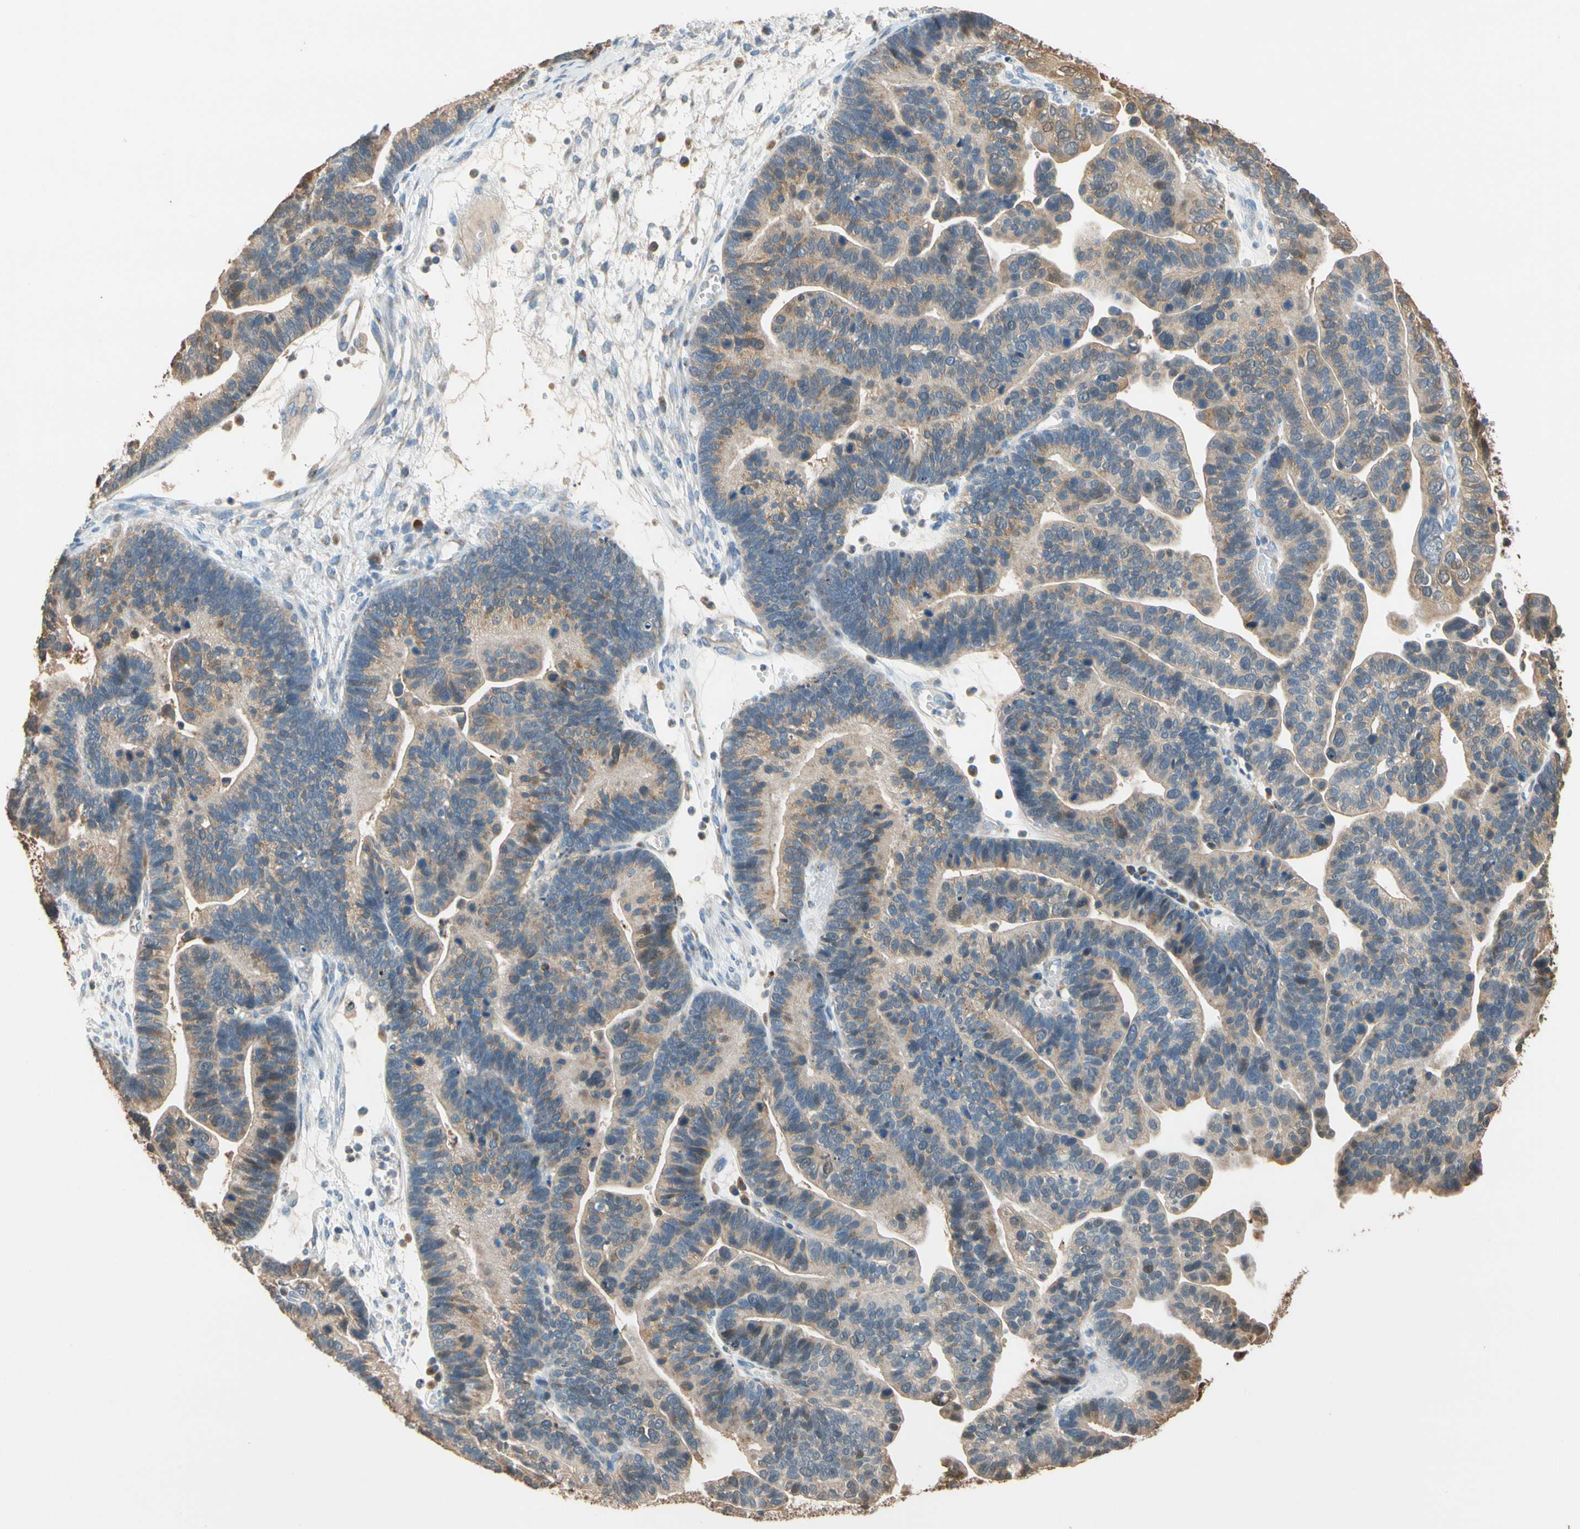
{"staining": {"intensity": "moderate", "quantity": "25%-75%", "location": "cytoplasmic/membranous"}, "tissue": "ovarian cancer", "cell_type": "Tumor cells", "image_type": "cancer", "snomed": [{"axis": "morphology", "description": "Cystadenocarcinoma, serous, NOS"}, {"axis": "topography", "description": "Ovary"}], "caption": "A histopathology image of ovarian cancer stained for a protein demonstrates moderate cytoplasmic/membranous brown staining in tumor cells. (IHC, brightfield microscopy, high magnification).", "gene": "GPSM2", "patient": {"sex": "female", "age": 56}}